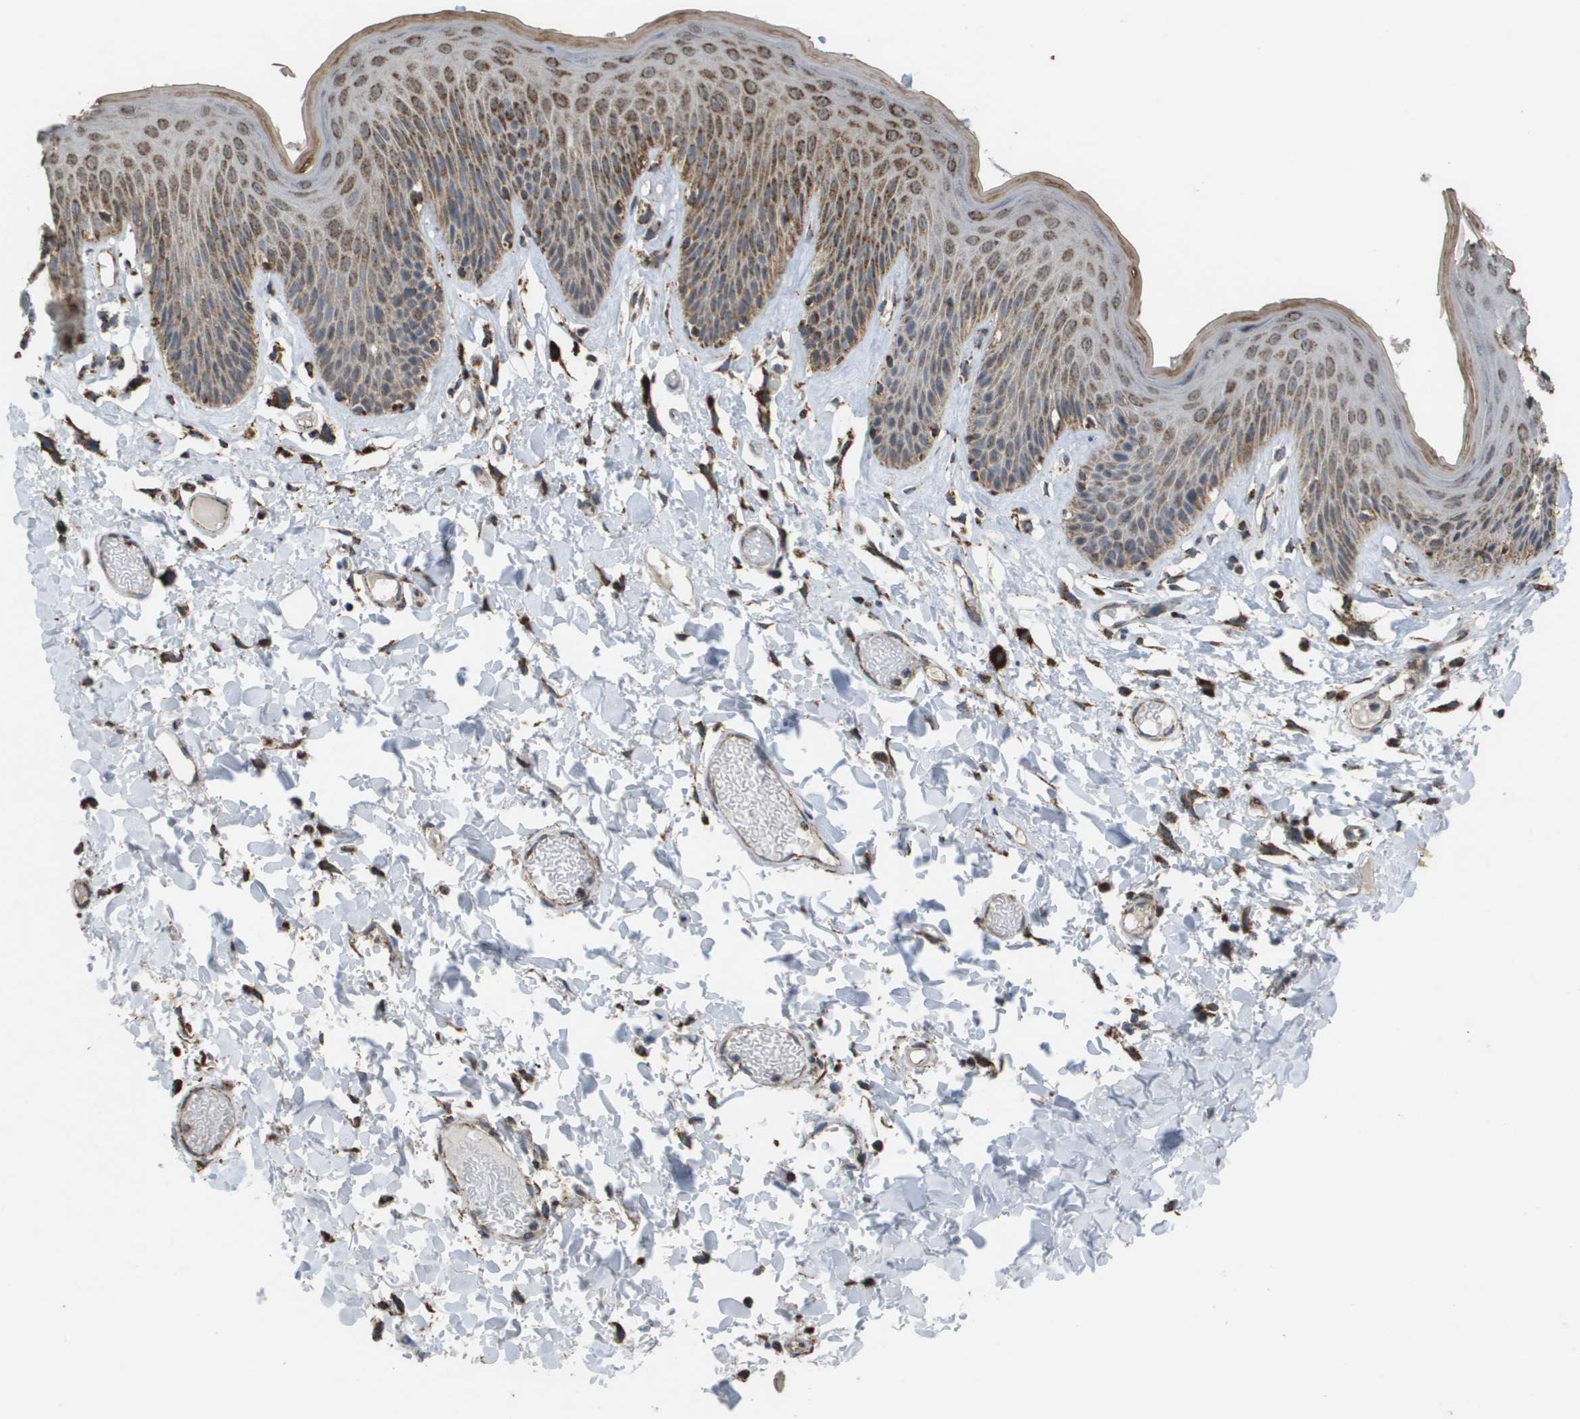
{"staining": {"intensity": "moderate", "quantity": ">75%", "location": "cytoplasmic/membranous"}, "tissue": "skin", "cell_type": "Epidermal cells", "image_type": "normal", "snomed": [{"axis": "morphology", "description": "Normal tissue, NOS"}, {"axis": "topography", "description": "Vulva"}], "caption": "An image of human skin stained for a protein shows moderate cytoplasmic/membranous brown staining in epidermal cells.", "gene": "HSPE1", "patient": {"sex": "female", "age": 73}}